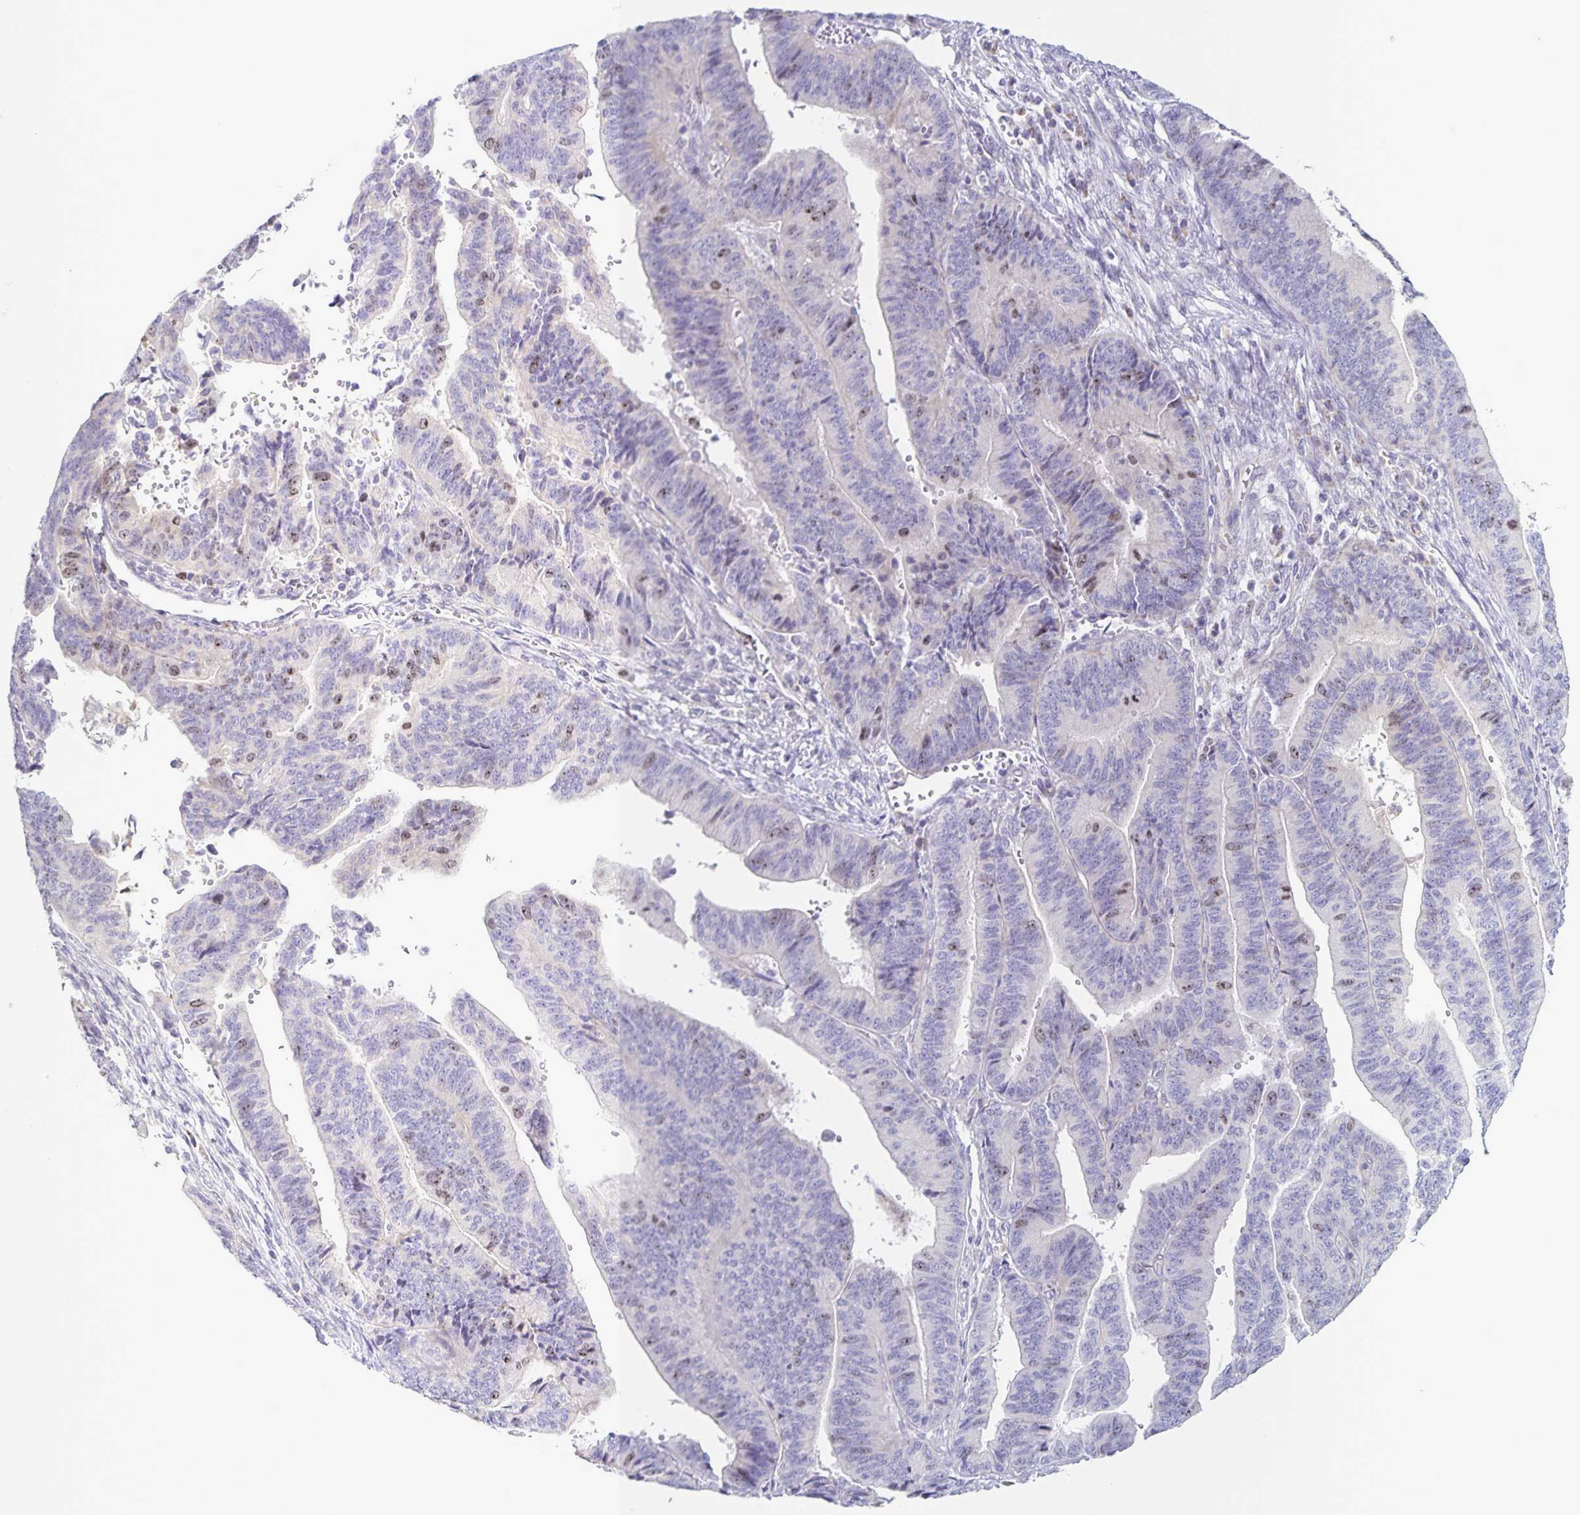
{"staining": {"intensity": "weak", "quantity": "<25%", "location": "nuclear"}, "tissue": "endometrial cancer", "cell_type": "Tumor cells", "image_type": "cancer", "snomed": [{"axis": "morphology", "description": "Adenocarcinoma, NOS"}, {"axis": "topography", "description": "Endometrium"}], "caption": "Immunohistochemistry image of neoplastic tissue: human endometrial cancer stained with DAB reveals no significant protein expression in tumor cells. (DAB IHC, high magnification).", "gene": "CENPH", "patient": {"sex": "female", "age": 65}}